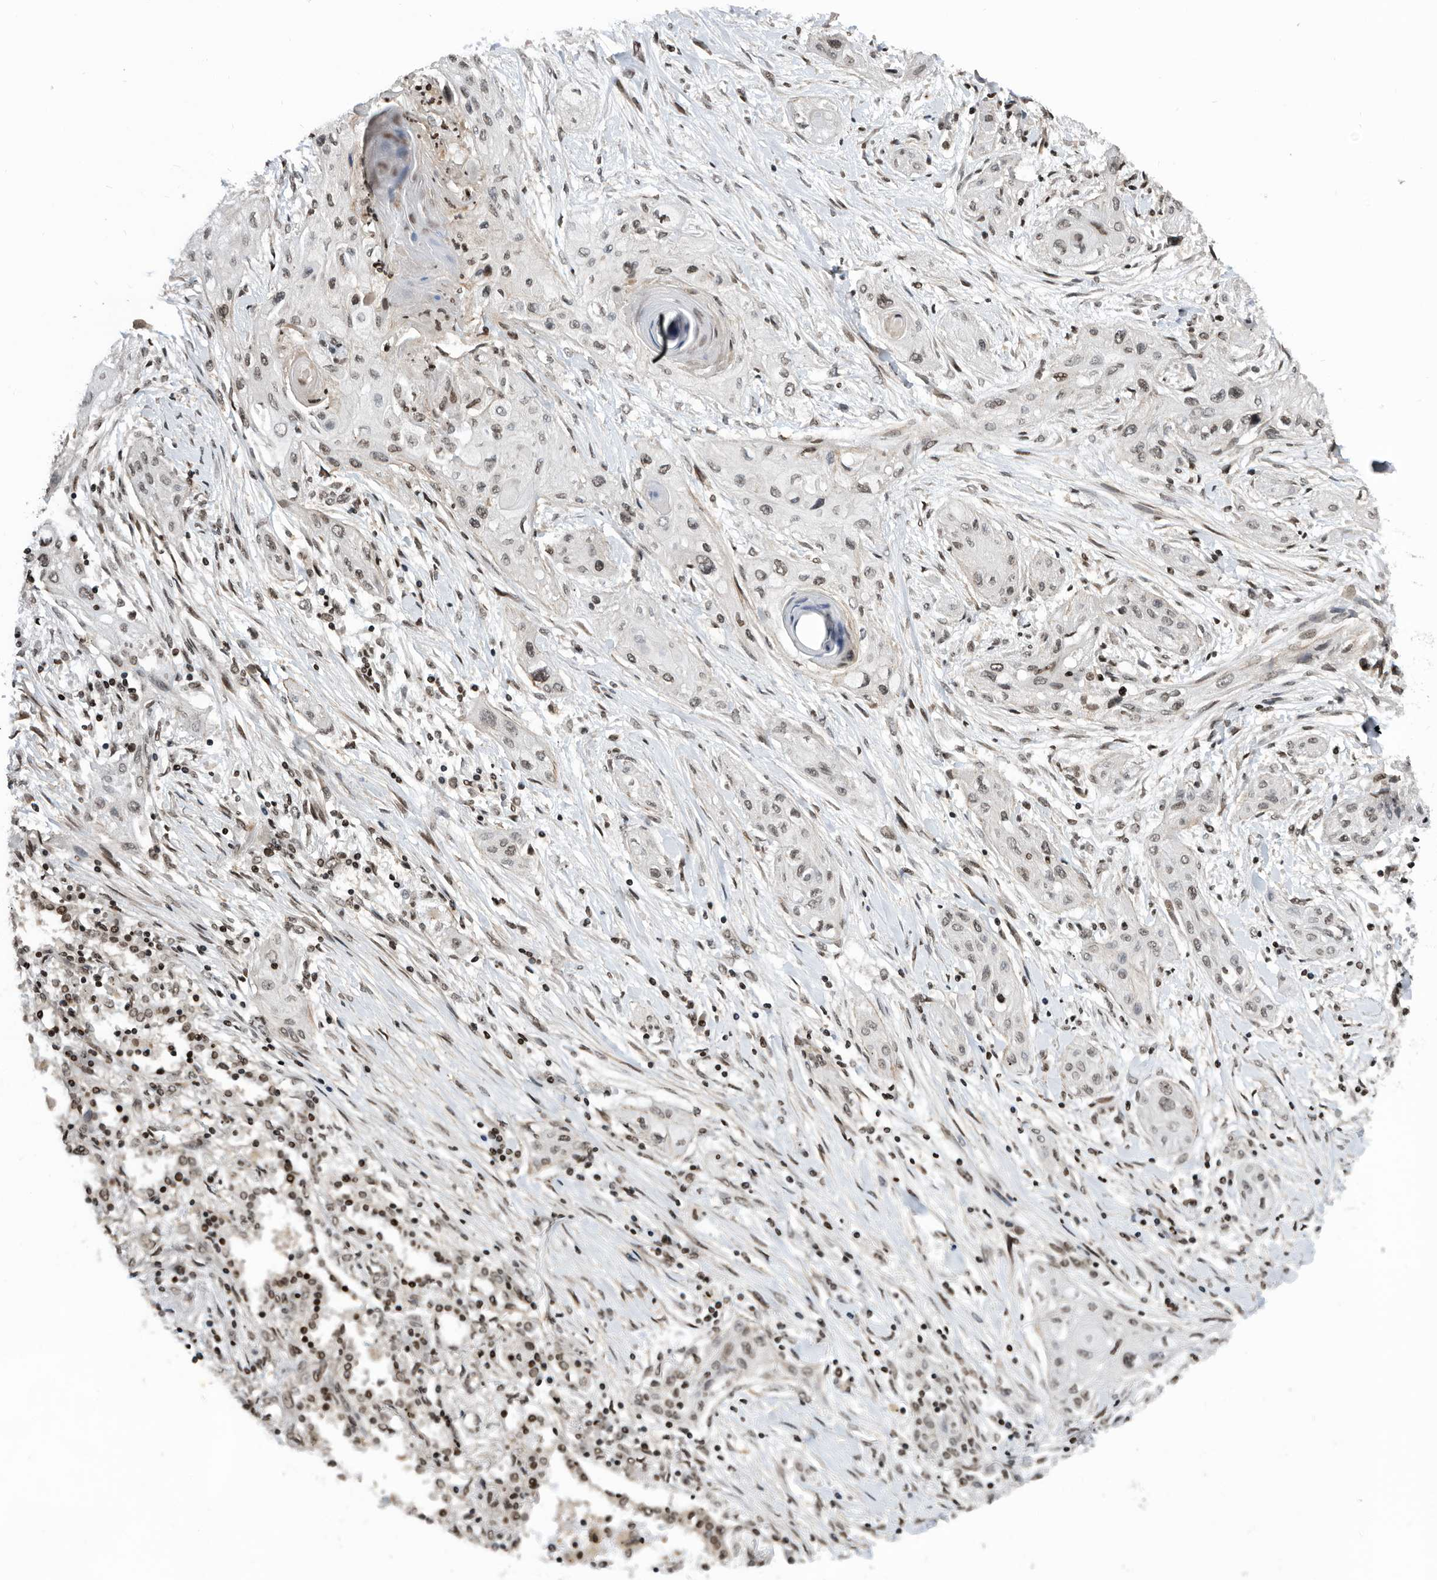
{"staining": {"intensity": "weak", "quantity": ">75%", "location": "nuclear"}, "tissue": "lung cancer", "cell_type": "Tumor cells", "image_type": "cancer", "snomed": [{"axis": "morphology", "description": "Squamous cell carcinoma, NOS"}, {"axis": "topography", "description": "Lung"}], "caption": "This is a micrograph of IHC staining of lung cancer, which shows weak staining in the nuclear of tumor cells.", "gene": "SNRNP48", "patient": {"sex": "female", "age": 47}}